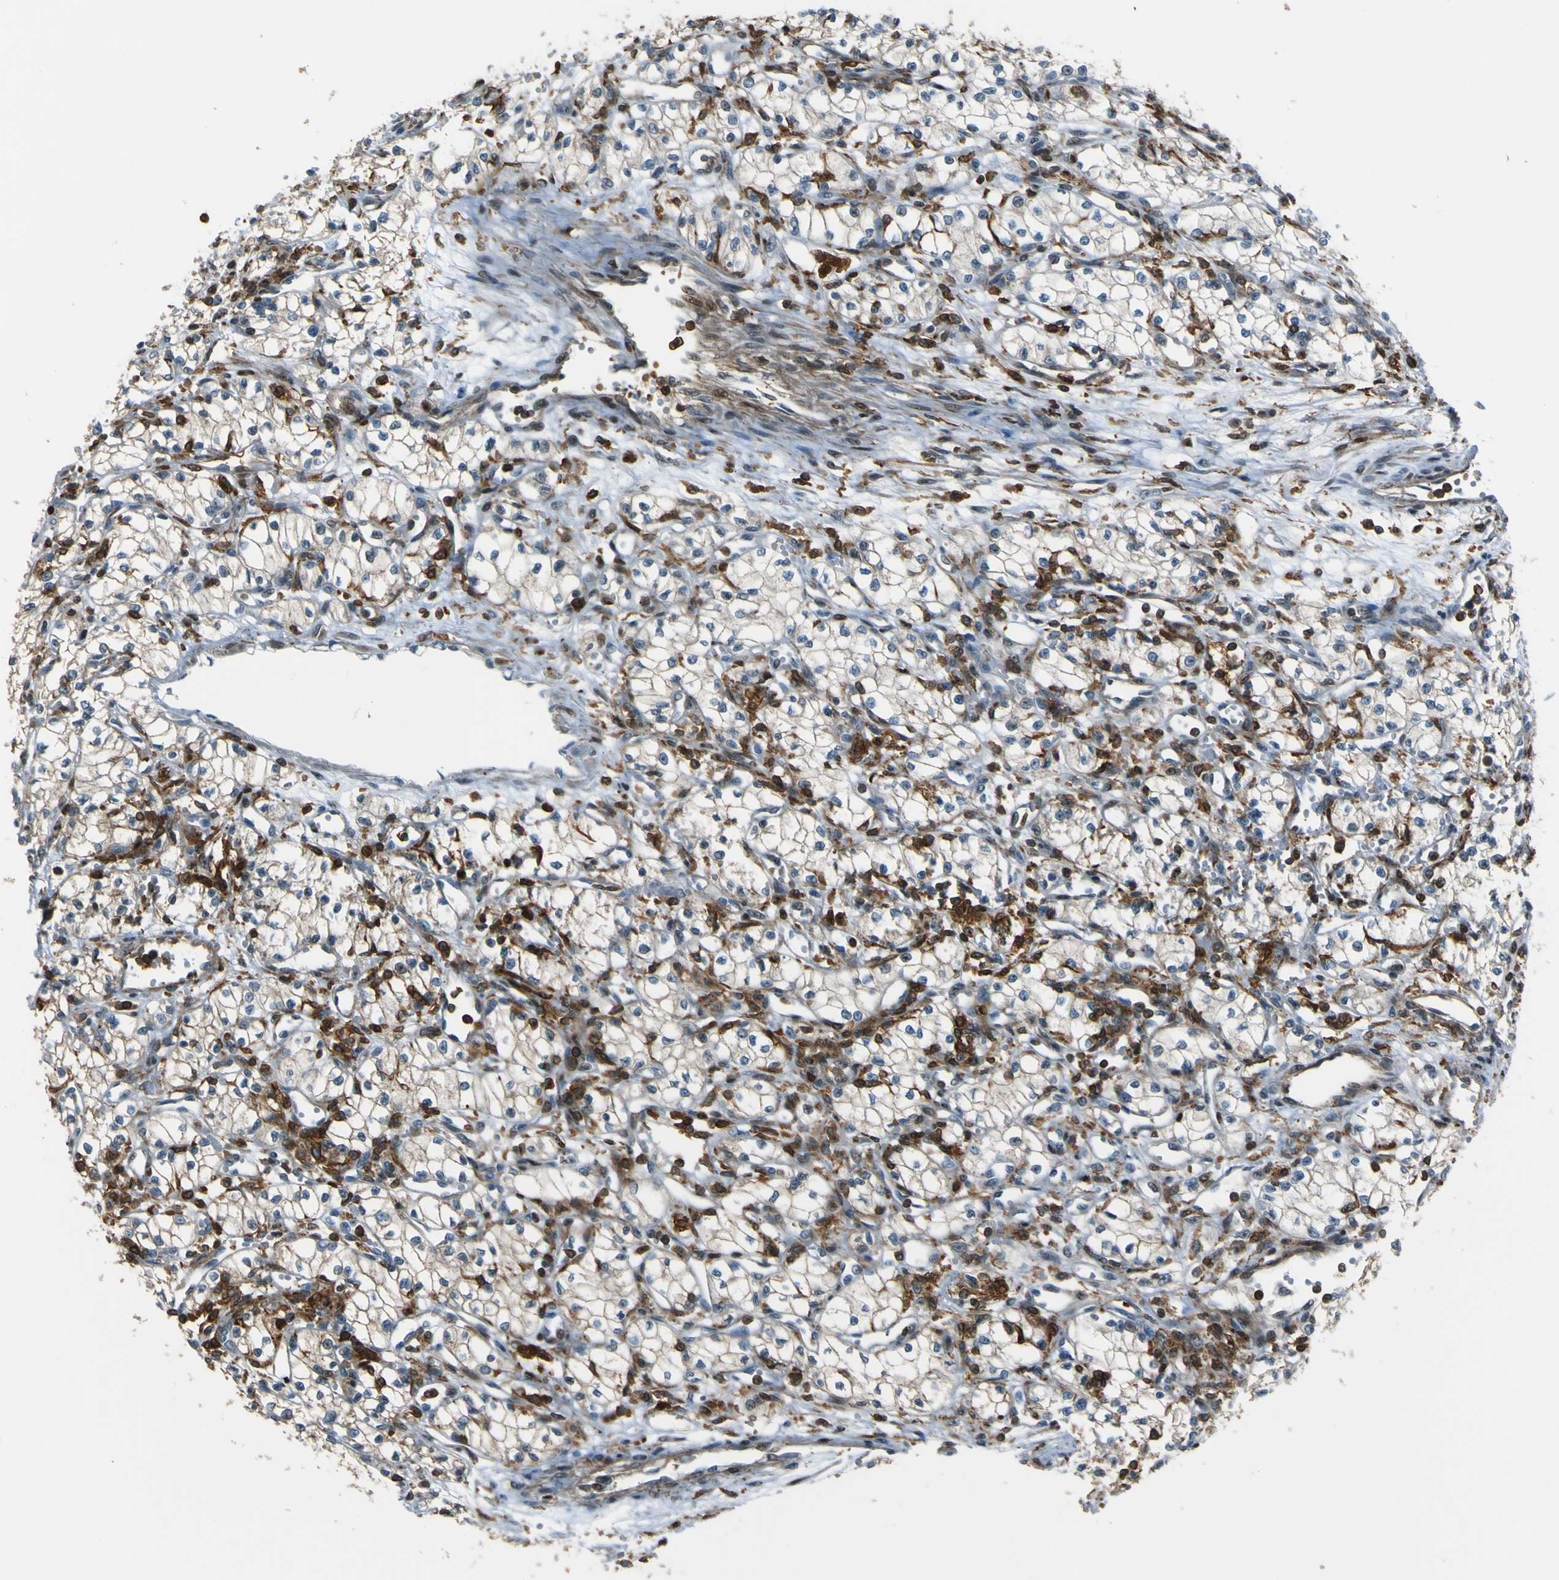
{"staining": {"intensity": "negative", "quantity": "none", "location": "none"}, "tissue": "renal cancer", "cell_type": "Tumor cells", "image_type": "cancer", "snomed": [{"axis": "morphology", "description": "Normal tissue, NOS"}, {"axis": "morphology", "description": "Adenocarcinoma, NOS"}, {"axis": "topography", "description": "Kidney"}], "caption": "Tumor cells show no significant protein positivity in renal adenocarcinoma.", "gene": "PCDHB5", "patient": {"sex": "male", "age": 59}}